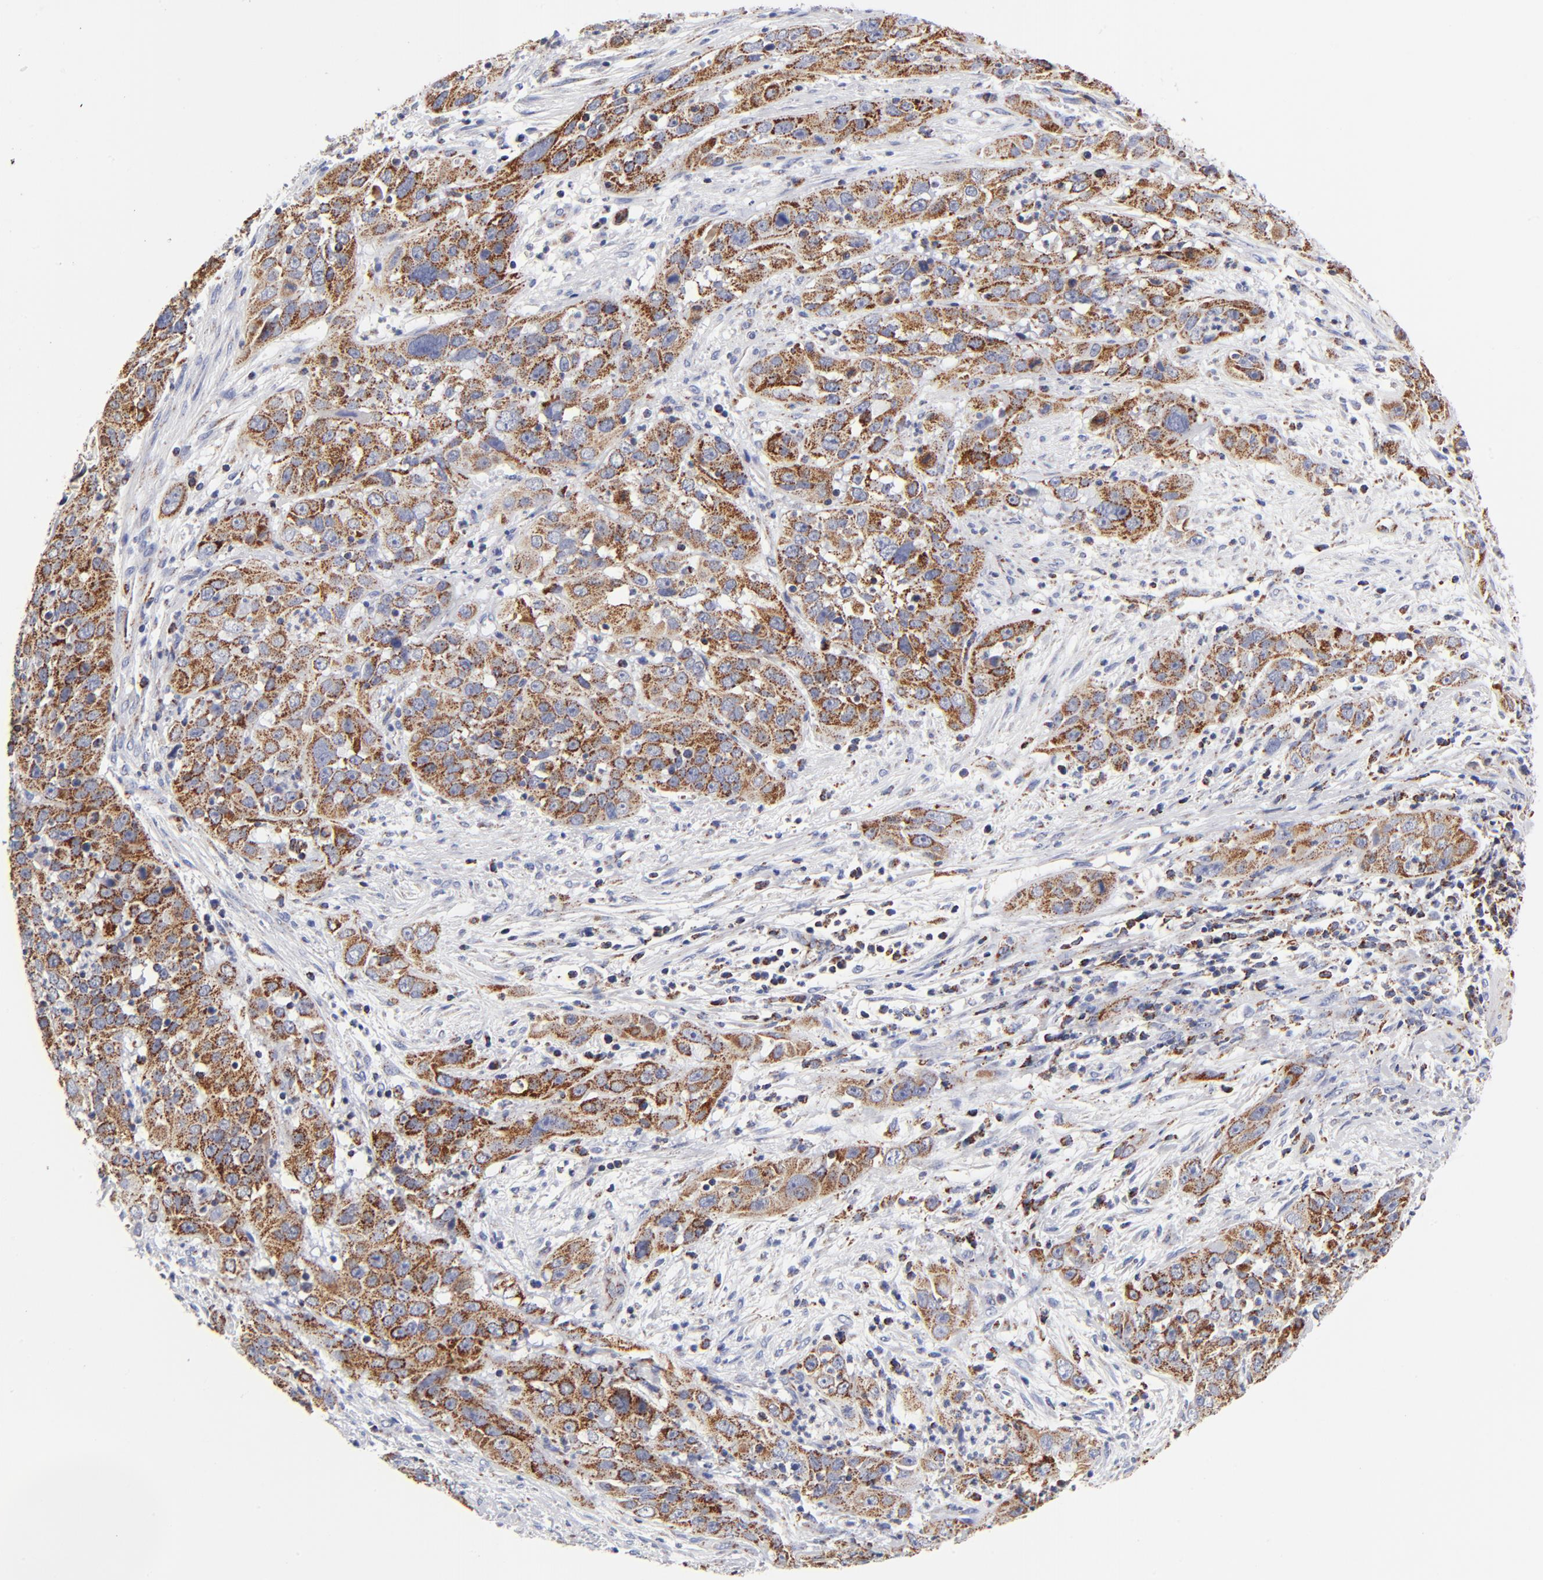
{"staining": {"intensity": "strong", "quantity": ">75%", "location": "cytoplasmic/membranous"}, "tissue": "cervical cancer", "cell_type": "Tumor cells", "image_type": "cancer", "snomed": [{"axis": "morphology", "description": "Squamous cell carcinoma, NOS"}, {"axis": "topography", "description": "Cervix"}], "caption": "Tumor cells exhibit high levels of strong cytoplasmic/membranous staining in approximately >75% of cells in human squamous cell carcinoma (cervical).", "gene": "ECHS1", "patient": {"sex": "female", "age": 32}}